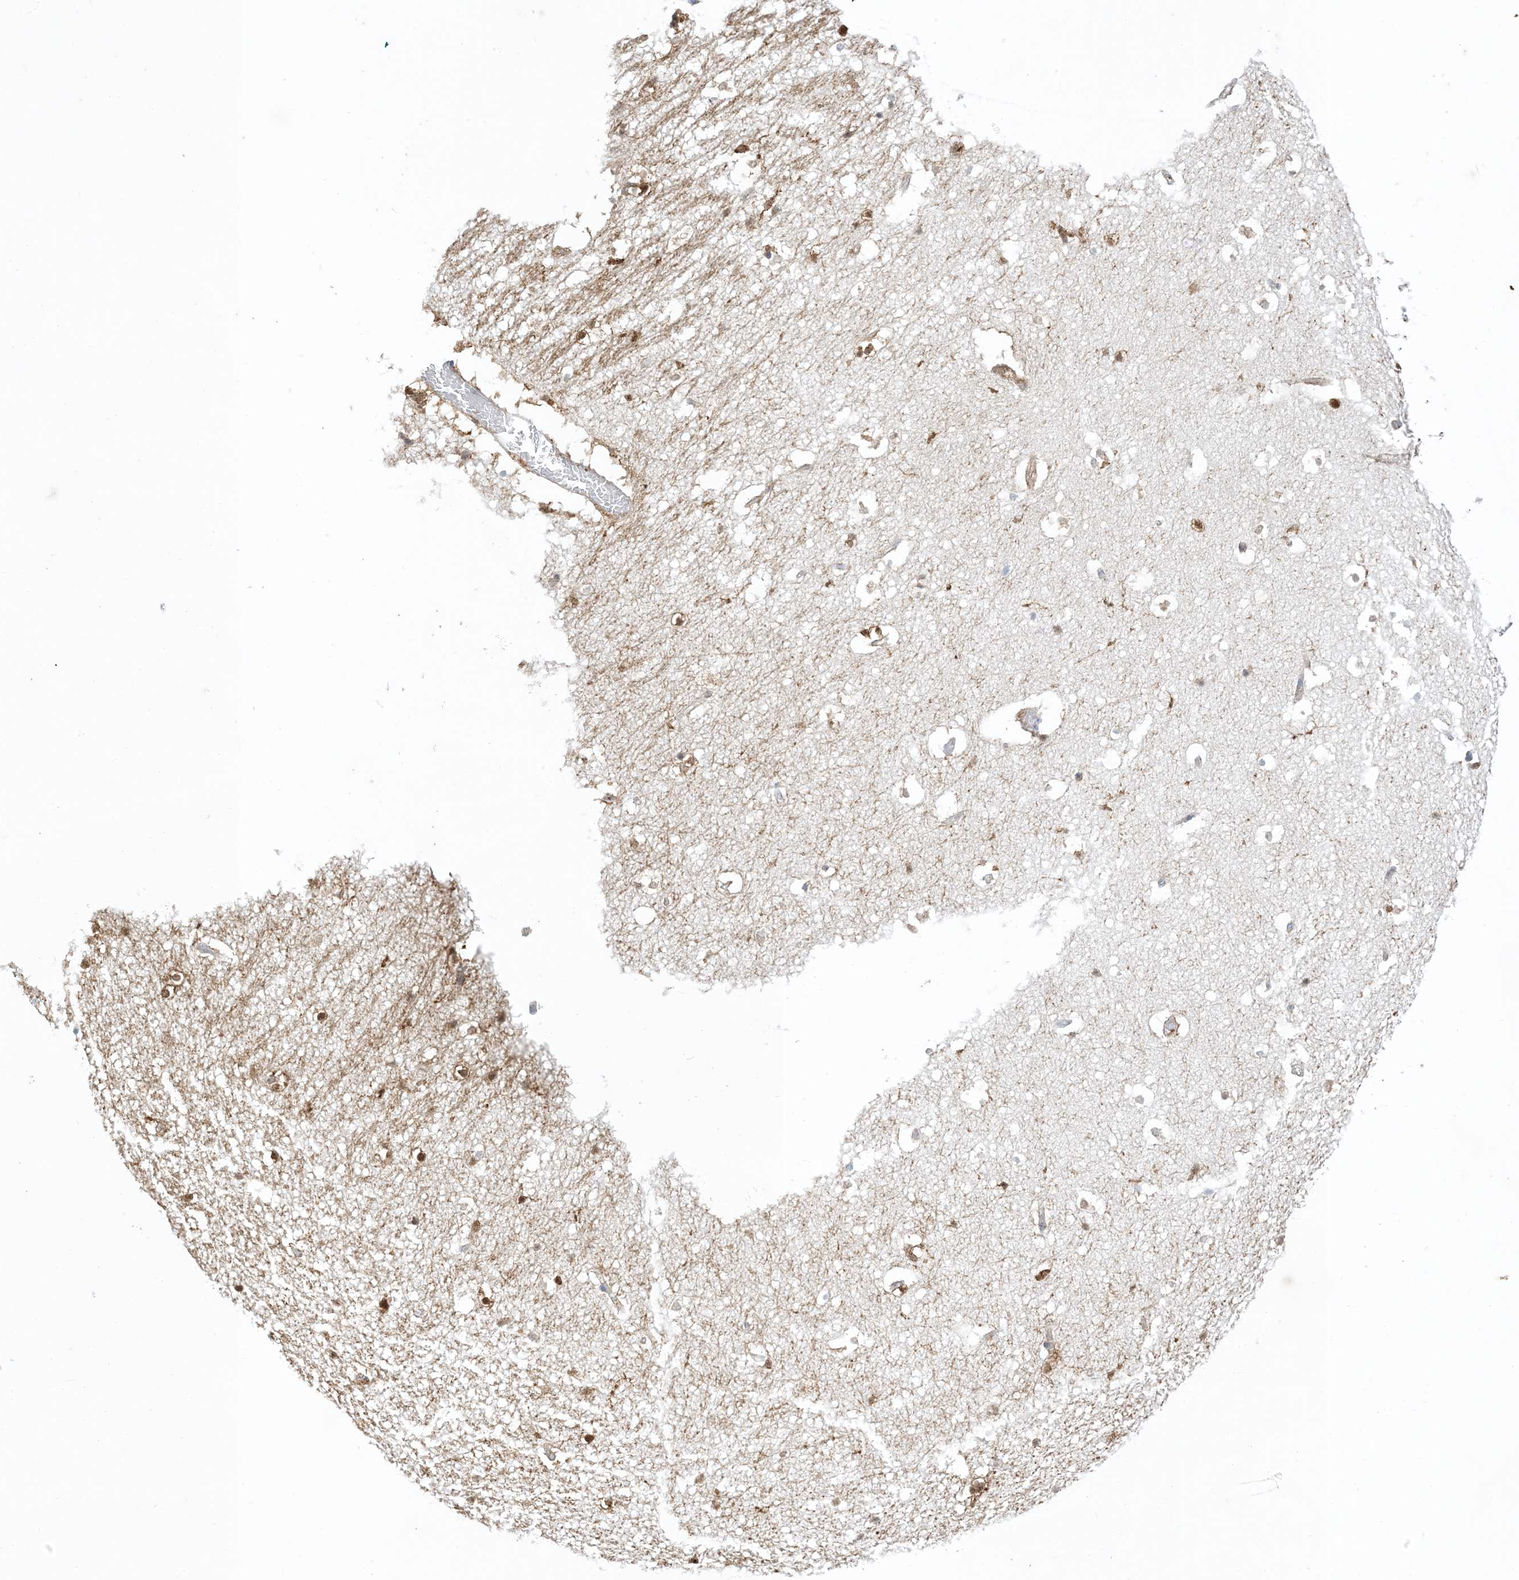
{"staining": {"intensity": "moderate", "quantity": "25%-75%", "location": "cytoplasmic/membranous,nuclear"}, "tissue": "hippocampus", "cell_type": "Glial cells", "image_type": "normal", "snomed": [{"axis": "morphology", "description": "Normal tissue, NOS"}, {"axis": "topography", "description": "Hippocampus"}], "caption": "Brown immunohistochemical staining in normal hippocampus reveals moderate cytoplasmic/membranous,nuclear staining in approximately 25%-75% of glial cells.", "gene": "GSN", "patient": {"sex": "female", "age": 52}}